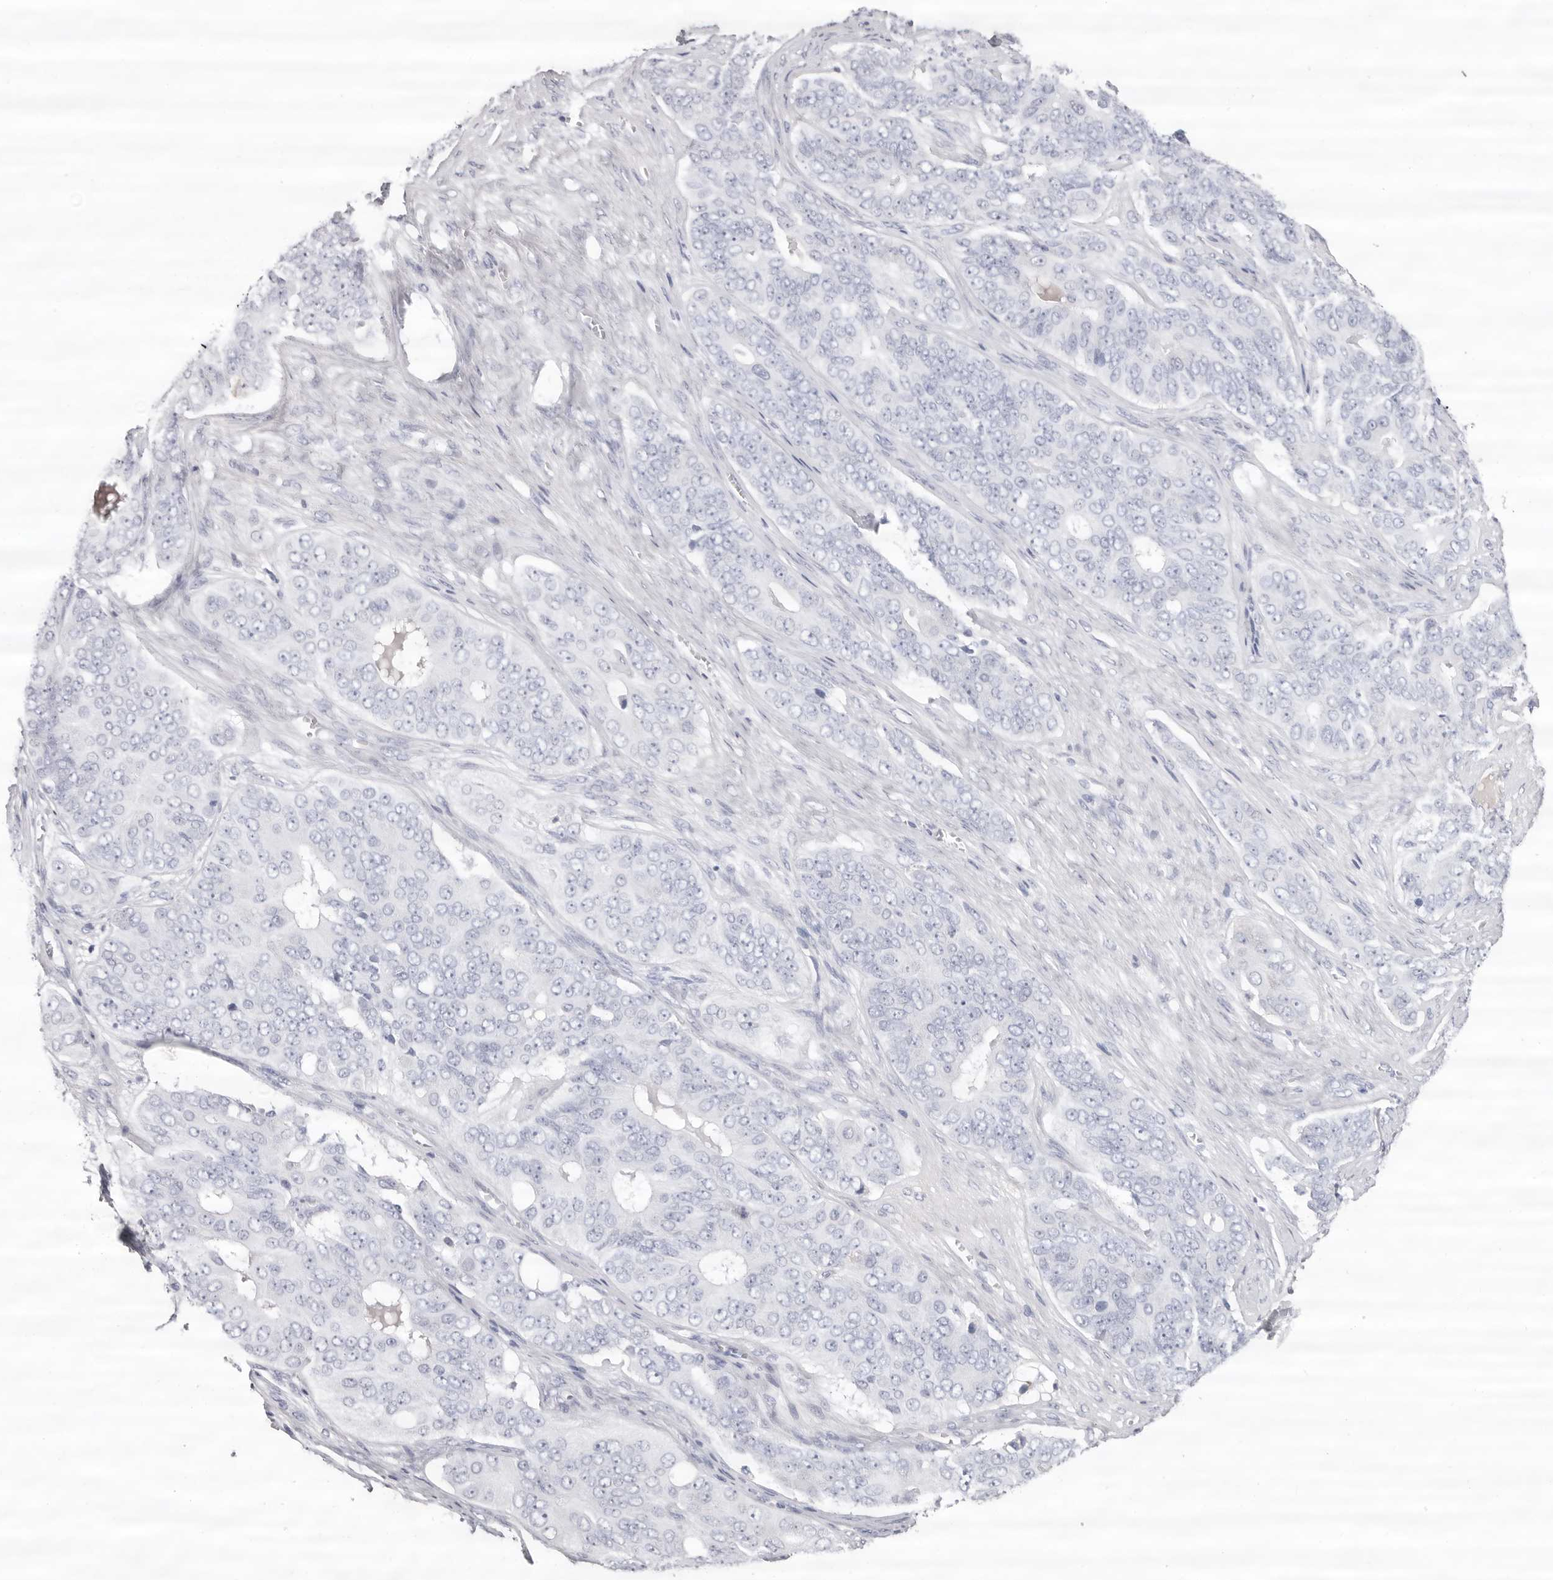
{"staining": {"intensity": "negative", "quantity": "none", "location": "none"}, "tissue": "ovarian cancer", "cell_type": "Tumor cells", "image_type": "cancer", "snomed": [{"axis": "morphology", "description": "Carcinoma, endometroid"}, {"axis": "topography", "description": "Ovary"}], "caption": "Histopathology image shows no protein expression in tumor cells of ovarian cancer (endometroid carcinoma) tissue.", "gene": "LPO", "patient": {"sex": "female", "age": 51}}